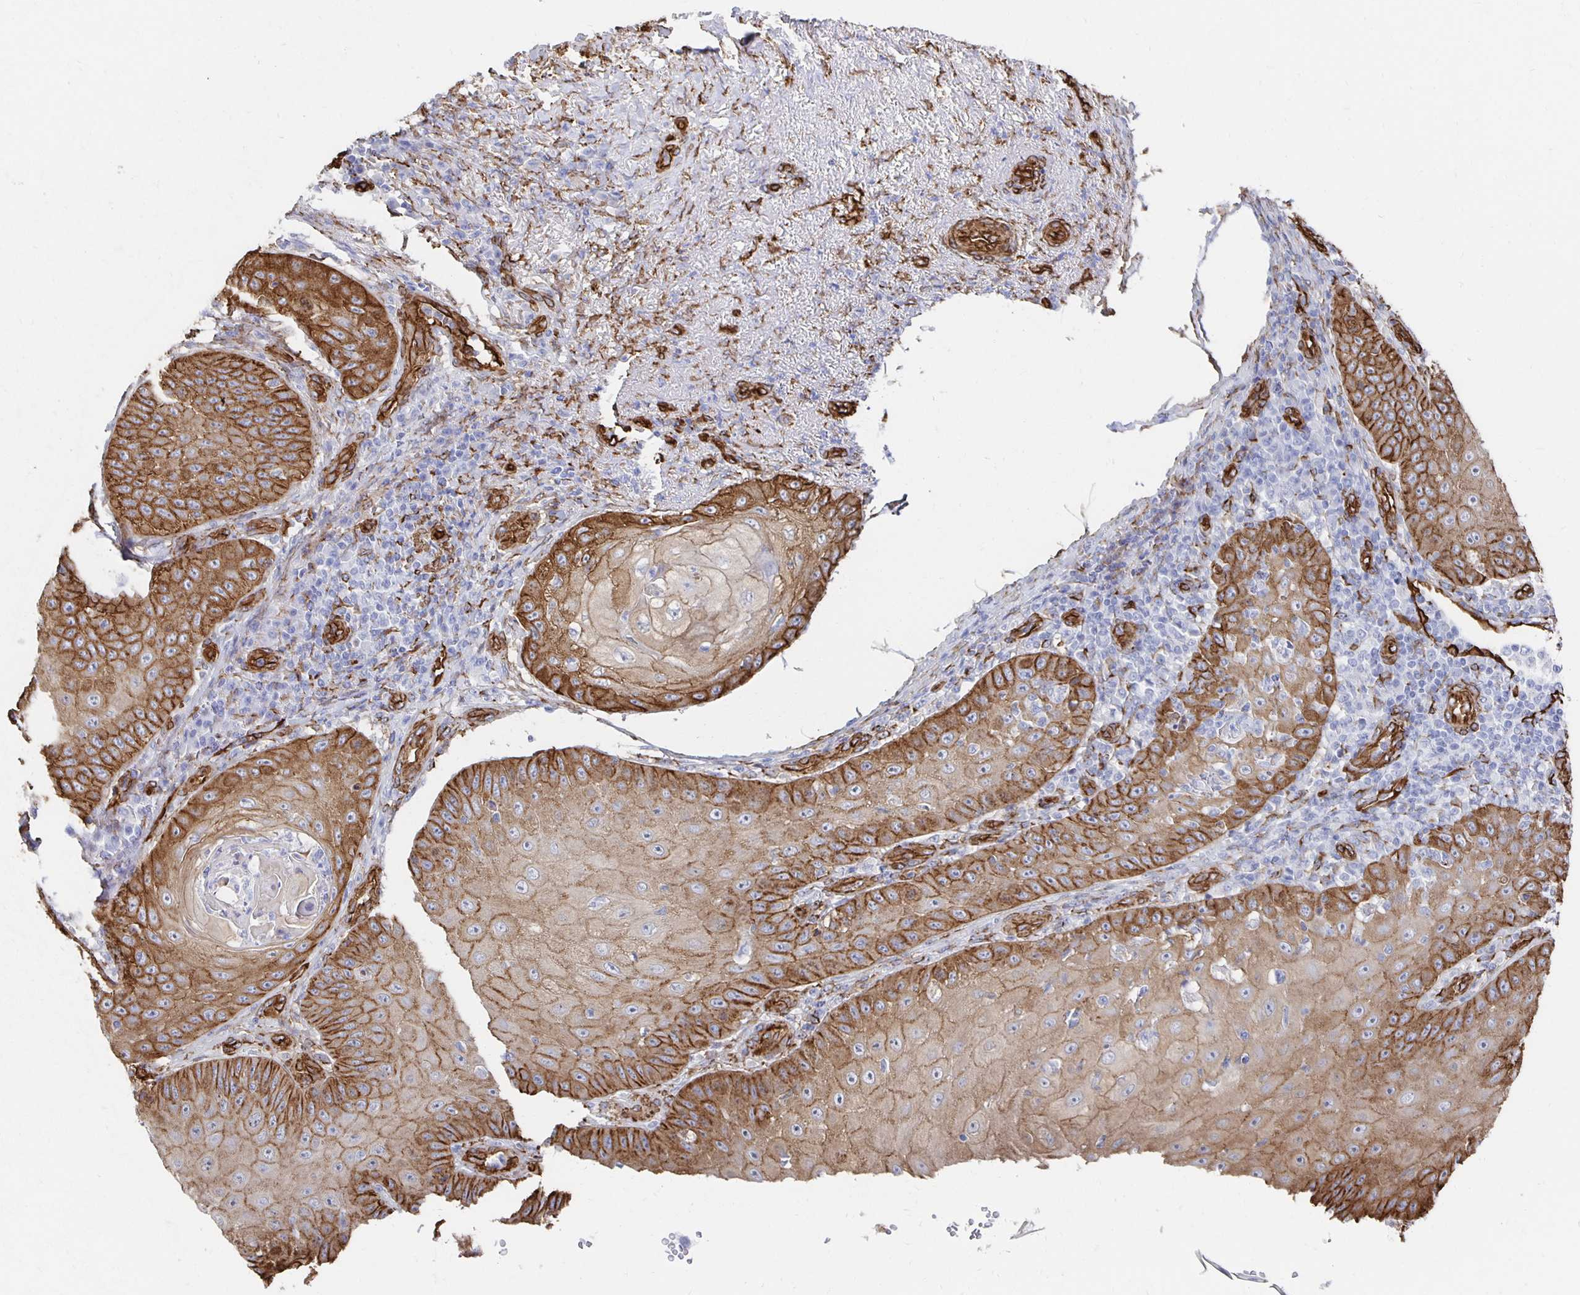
{"staining": {"intensity": "moderate", "quantity": ">75%", "location": "cytoplasmic/membranous"}, "tissue": "skin cancer", "cell_type": "Tumor cells", "image_type": "cancer", "snomed": [{"axis": "morphology", "description": "Squamous cell carcinoma, NOS"}, {"axis": "topography", "description": "Skin"}], "caption": "The histopathology image shows immunohistochemical staining of skin cancer (squamous cell carcinoma). There is moderate cytoplasmic/membranous positivity is seen in about >75% of tumor cells.", "gene": "VIPR2", "patient": {"sex": "male", "age": 70}}